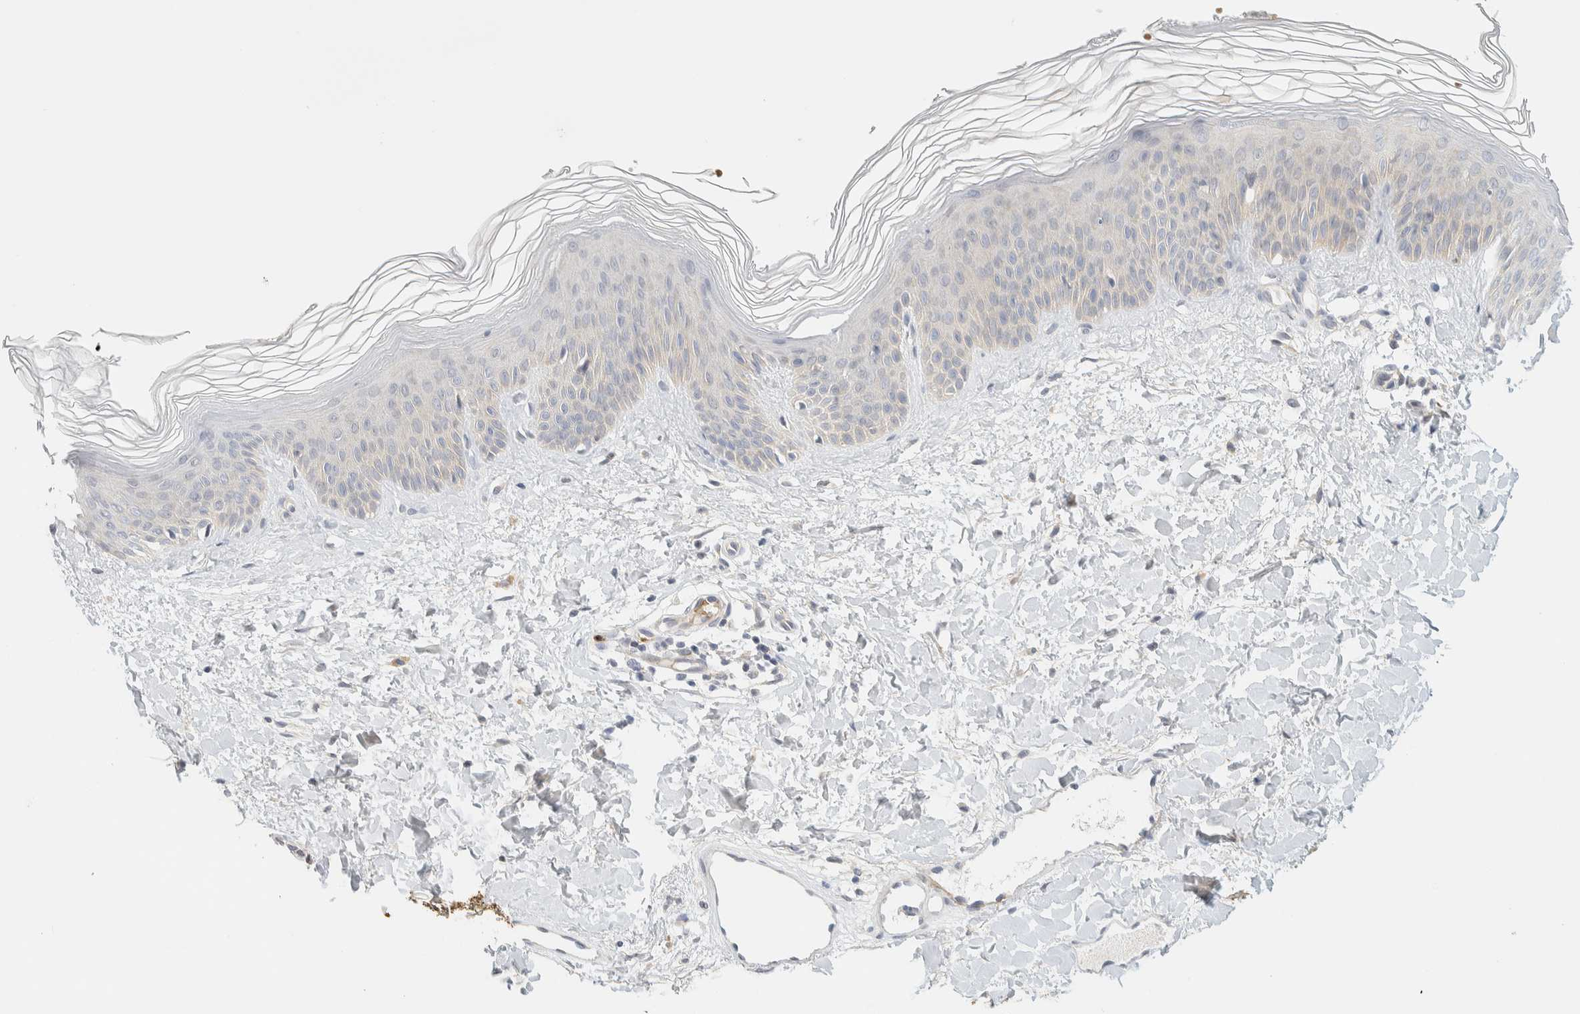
{"staining": {"intensity": "negative", "quantity": "none", "location": "none"}, "tissue": "skin", "cell_type": "Fibroblasts", "image_type": "normal", "snomed": [{"axis": "morphology", "description": "Normal tissue, NOS"}, {"axis": "morphology", "description": "Malignant melanoma, Metastatic site"}, {"axis": "topography", "description": "Skin"}], "caption": "DAB (3,3'-diaminobenzidine) immunohistochemical staining of unremarkable human skin demonstrates no significant expression in fibroblasts.", "gene": "TNK1", "patient": {"sex": "male", "age": 41}}